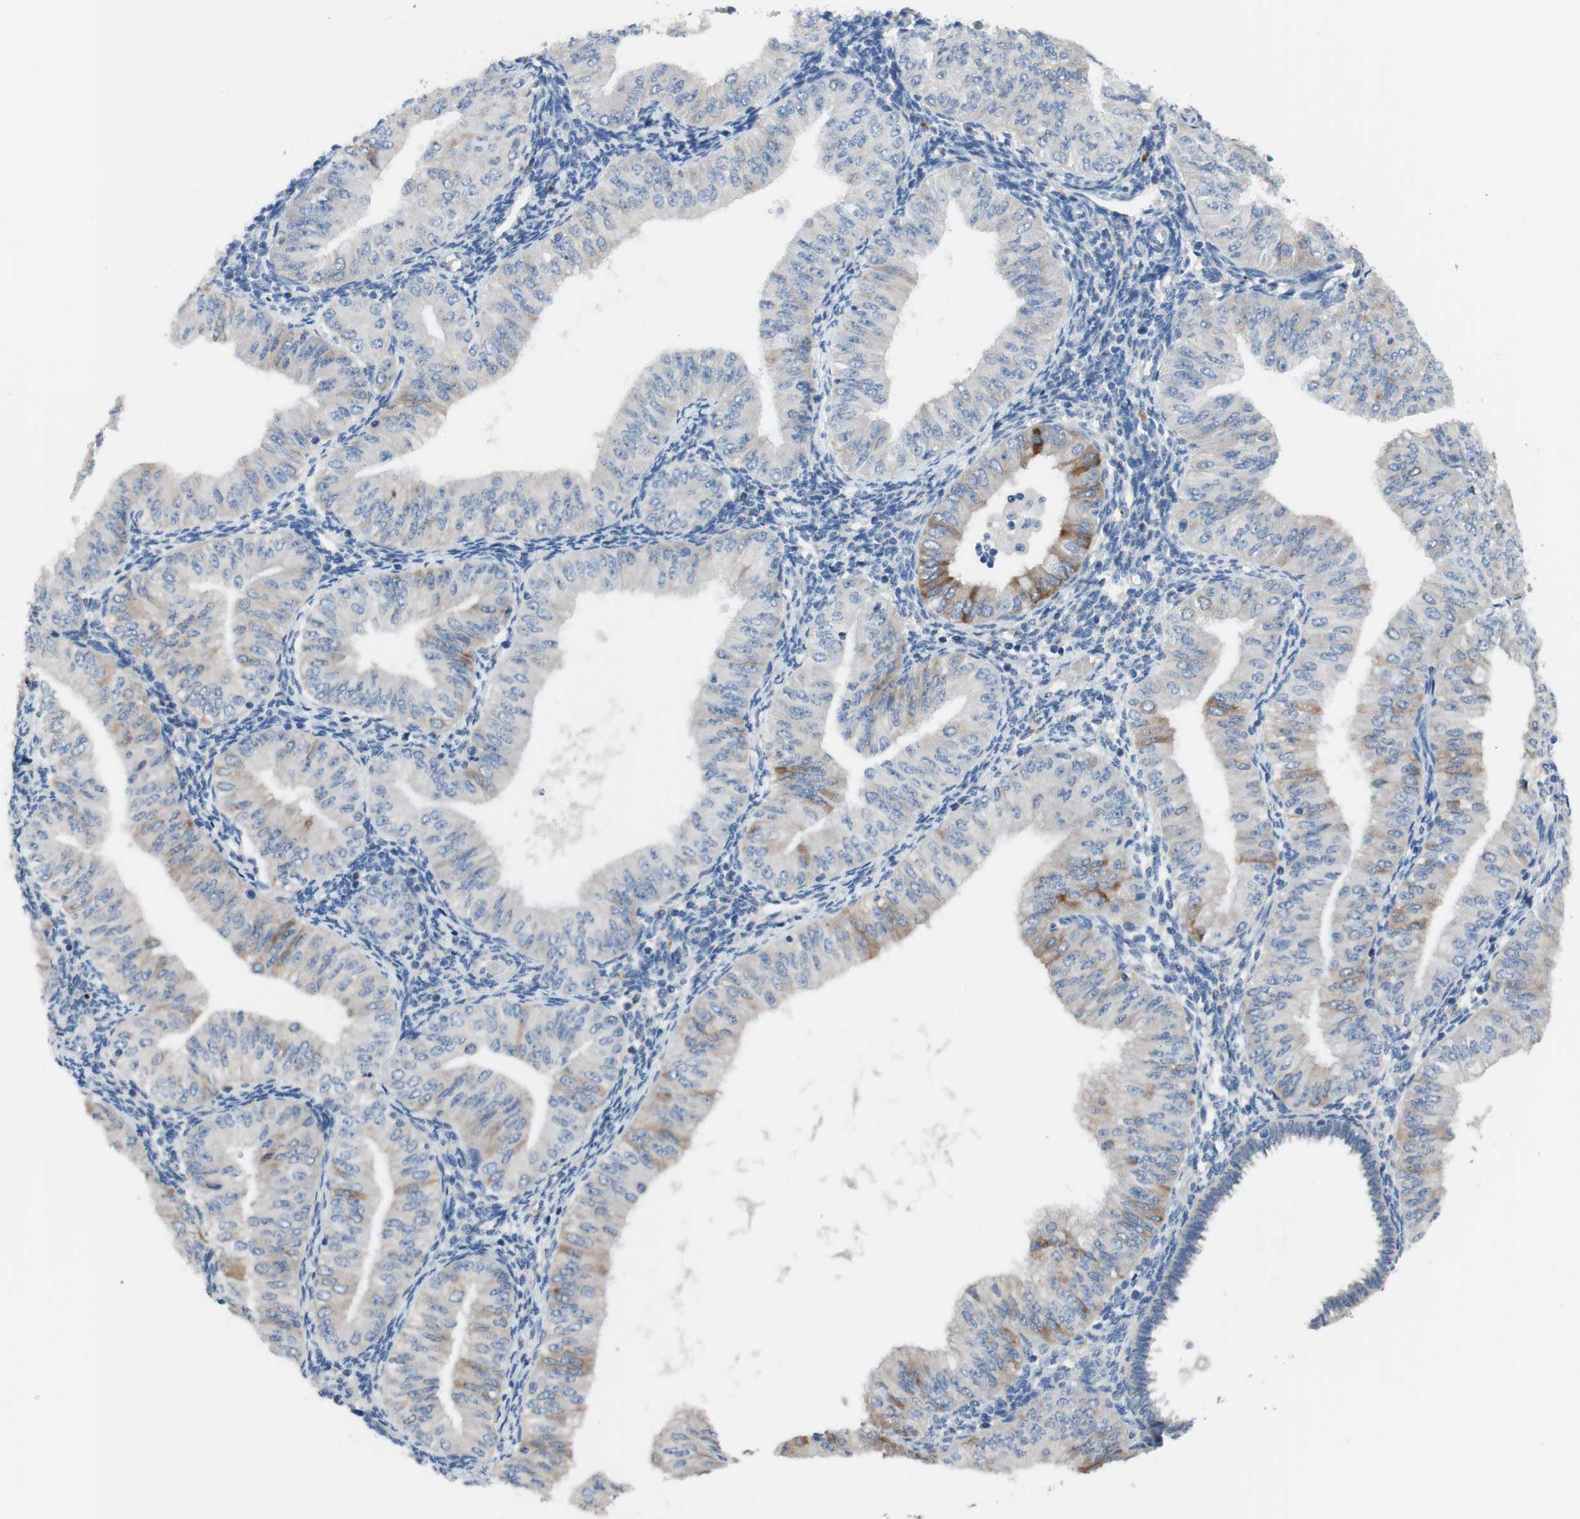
{"staining": {"intensity": "moderate", "quantity": "<25%", "location": "cytoplasmic/membranous"}, "tissue": "endometrial cancer", "cell_type": "Tumor cells", "image_type": "cancer", "snomed": [{"axis": "morphology", "description": "Normal tissue, NOS"}, {"axis": "morphology", "description": "Adenocarcinoma, NOS"}, {"axis": "topography", "description": "Endometrium"}], "caption": "Endometrial cancer (adenocarcinoma) stained with a protein marker demonstrates moderate staining in tumor cells.", "gene": "FDFT1", "patient": {"sex": "female", "age": 53}}